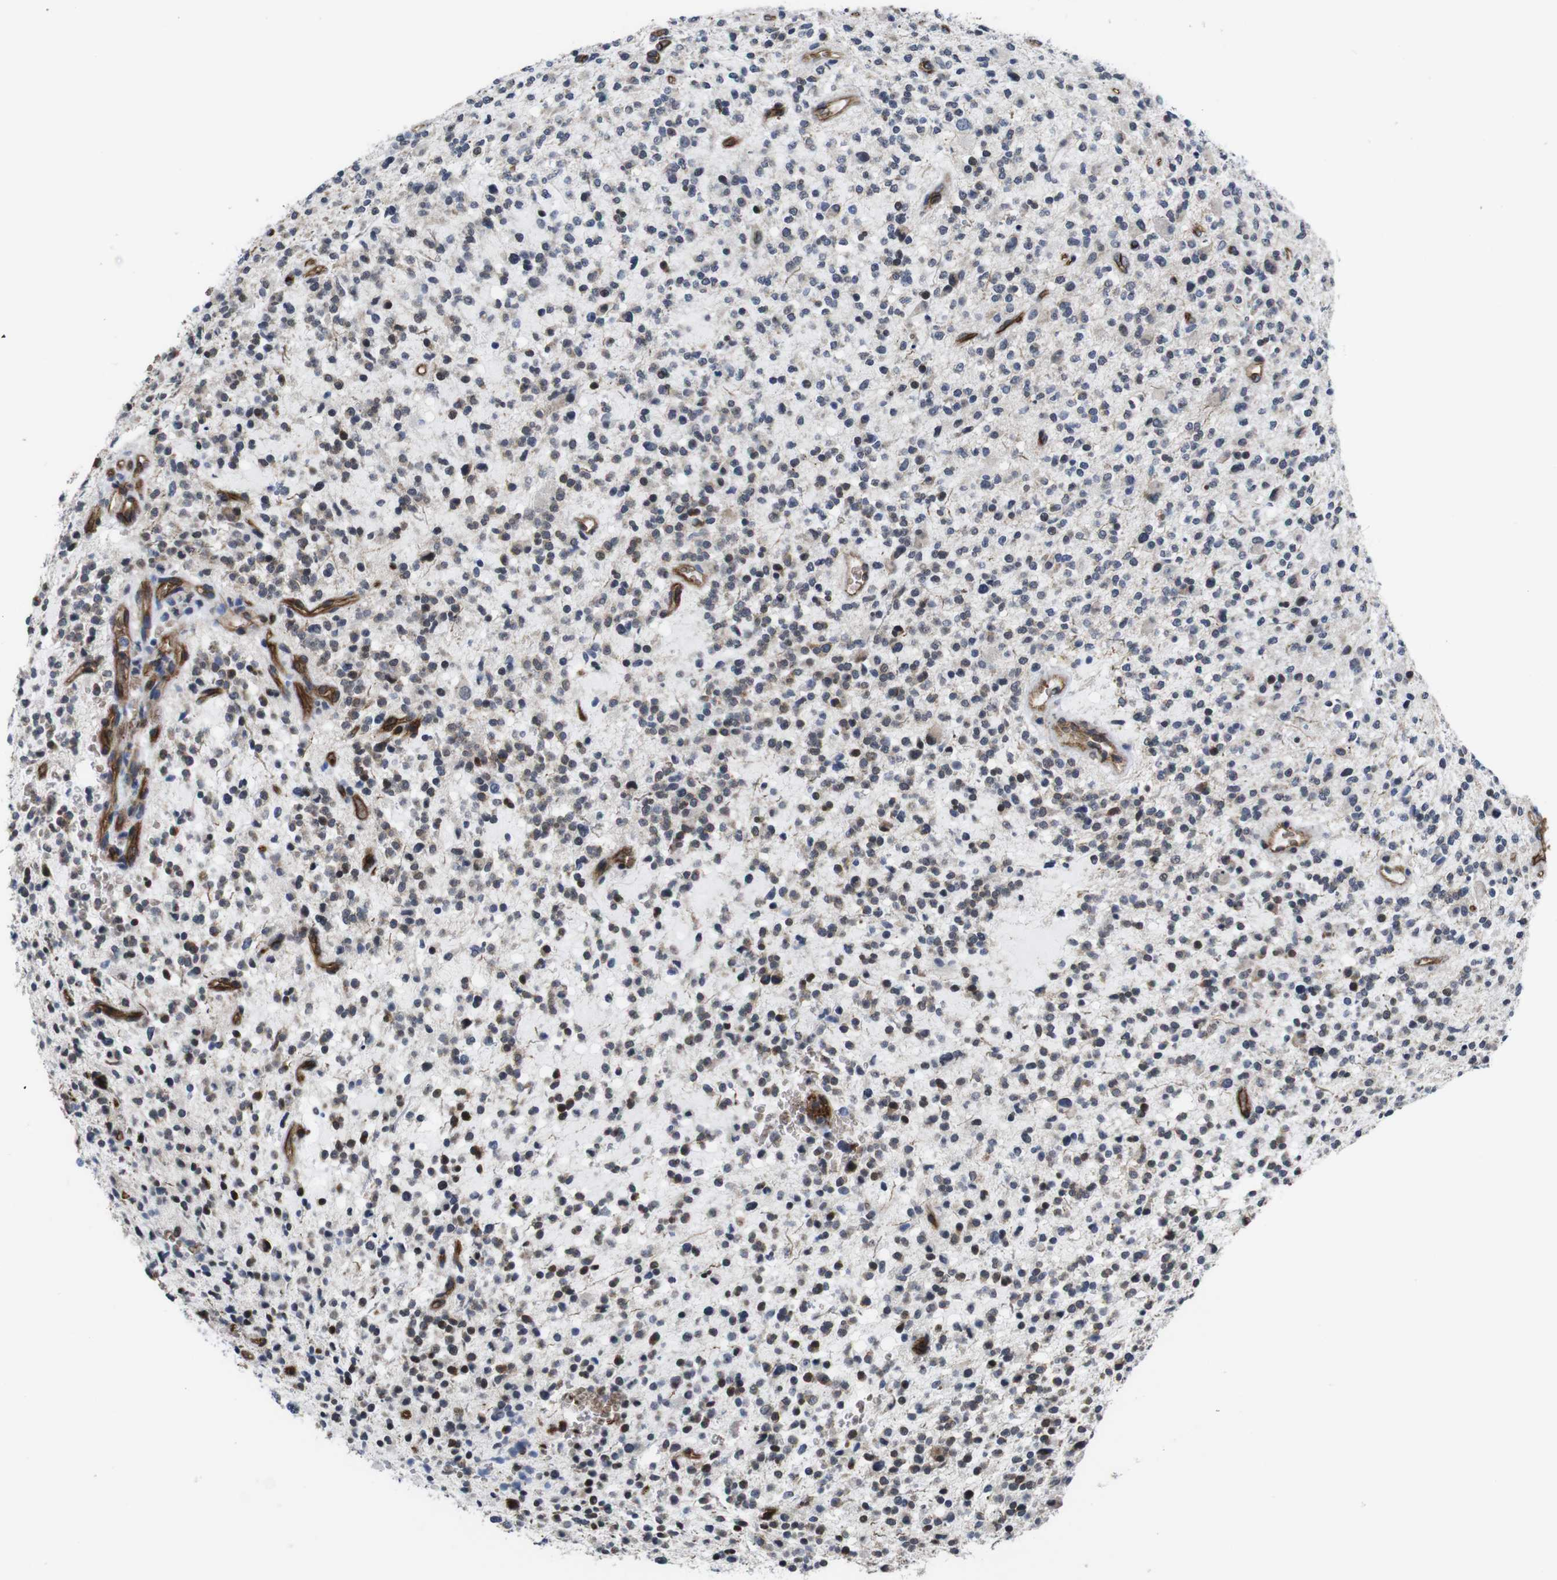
{"staining": {"intensity": "weak", "quantity": "25%-75%", "location": "cytoplasmic/membranous"}, "tissue": "glioma", "cell_type": "Tumor cells", "image_type": "cancer", "snomed": [{"axis": "morphology", "description": "Glioma, malignant, High grade"}, {"axis": "topography", "description": "Brain"}], "caption": "IHC image of glioma stained for a protein (brown), which exhibits low levels of weak cytoplasmic/membranous positivity in about 25%-75% of tumor cells.", "gene": "SOCS3", "patient": {"sex": "male", "age": 48}}